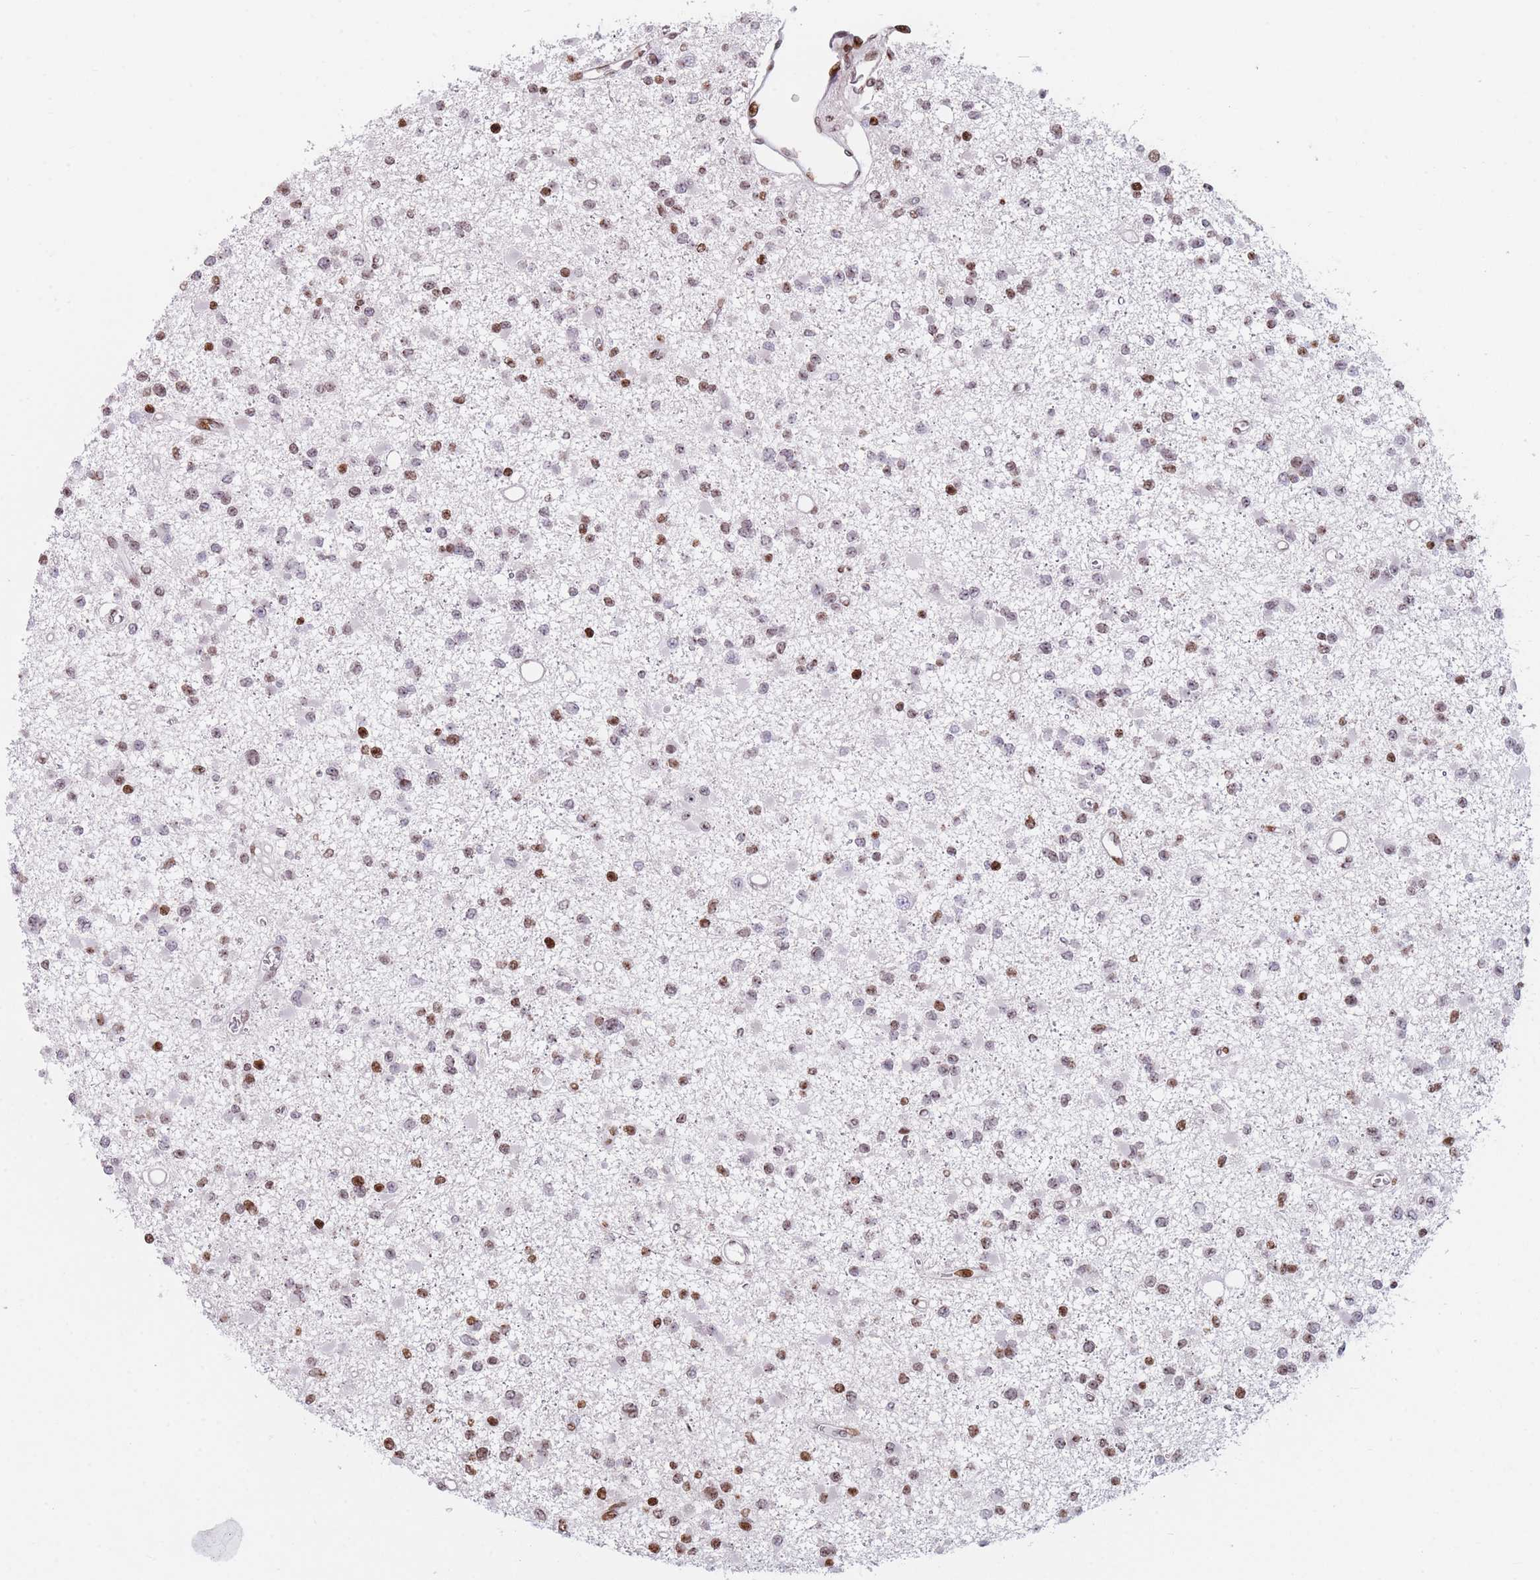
{"staining": {"intensity": "moderate", "quantity": "25%-75%", "location": "nuclear"}, "tissue": "glioma", "cell_type": "Tumor cells", "image_type": "cancer", "snomed": [{"axis": "morphology", "description": "Glioma, malignant, Low grade"}, {"axis": "topography", "description": "Brain"}], "caption": "Immunohistochemistry micrograph of neoplastic tissue: human glioma stained using immunohistochemistry reveals medium levels of moderate protein expression localized specifically in the nuclear of tumor cells, appearing as a nuclear brown color.", "gene": "AK9", "patient": {"sex": "female", "age": 22}}